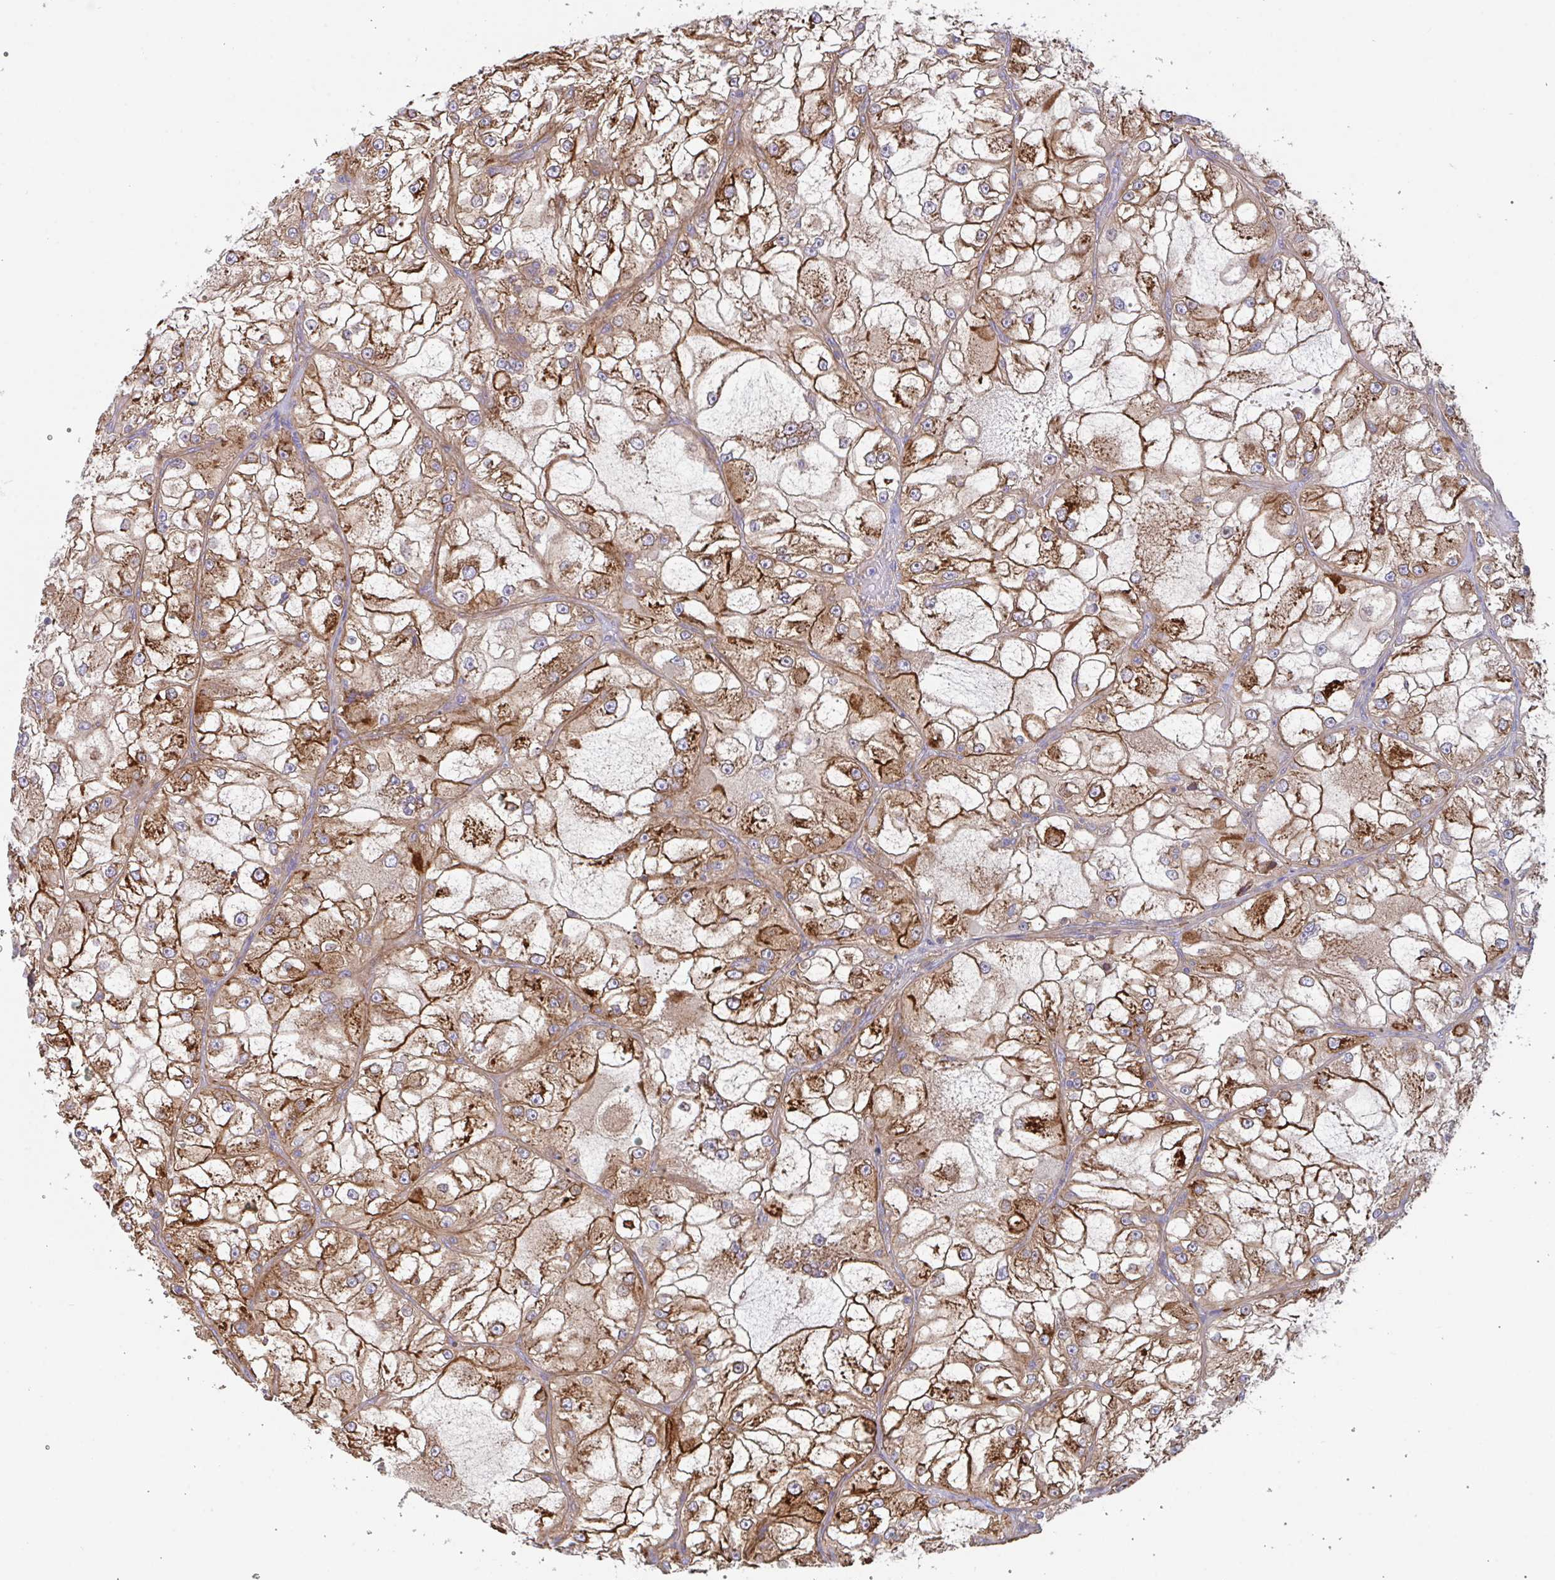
{"staining": {"intensity": "moderate", "quantity": ">75%", "location": "cytoplasmic/membranous"}, "tissue": "renal cancer", "cell_type": "Tumor cells", "image_type": "cancer", "snomed": [{"axis": "morphology", "description": "Adenocarcinoma, NOS"}, {"axis": "topography", "description": "Kidney"}], "caption": "Renal cancer stained with a brown dye exhibits moderate cytoplasmic/membranous positive expression in approximately >75% of tumor cells.", "gene": "YARS2", "patient": {"sex": "female", "age": 72}}